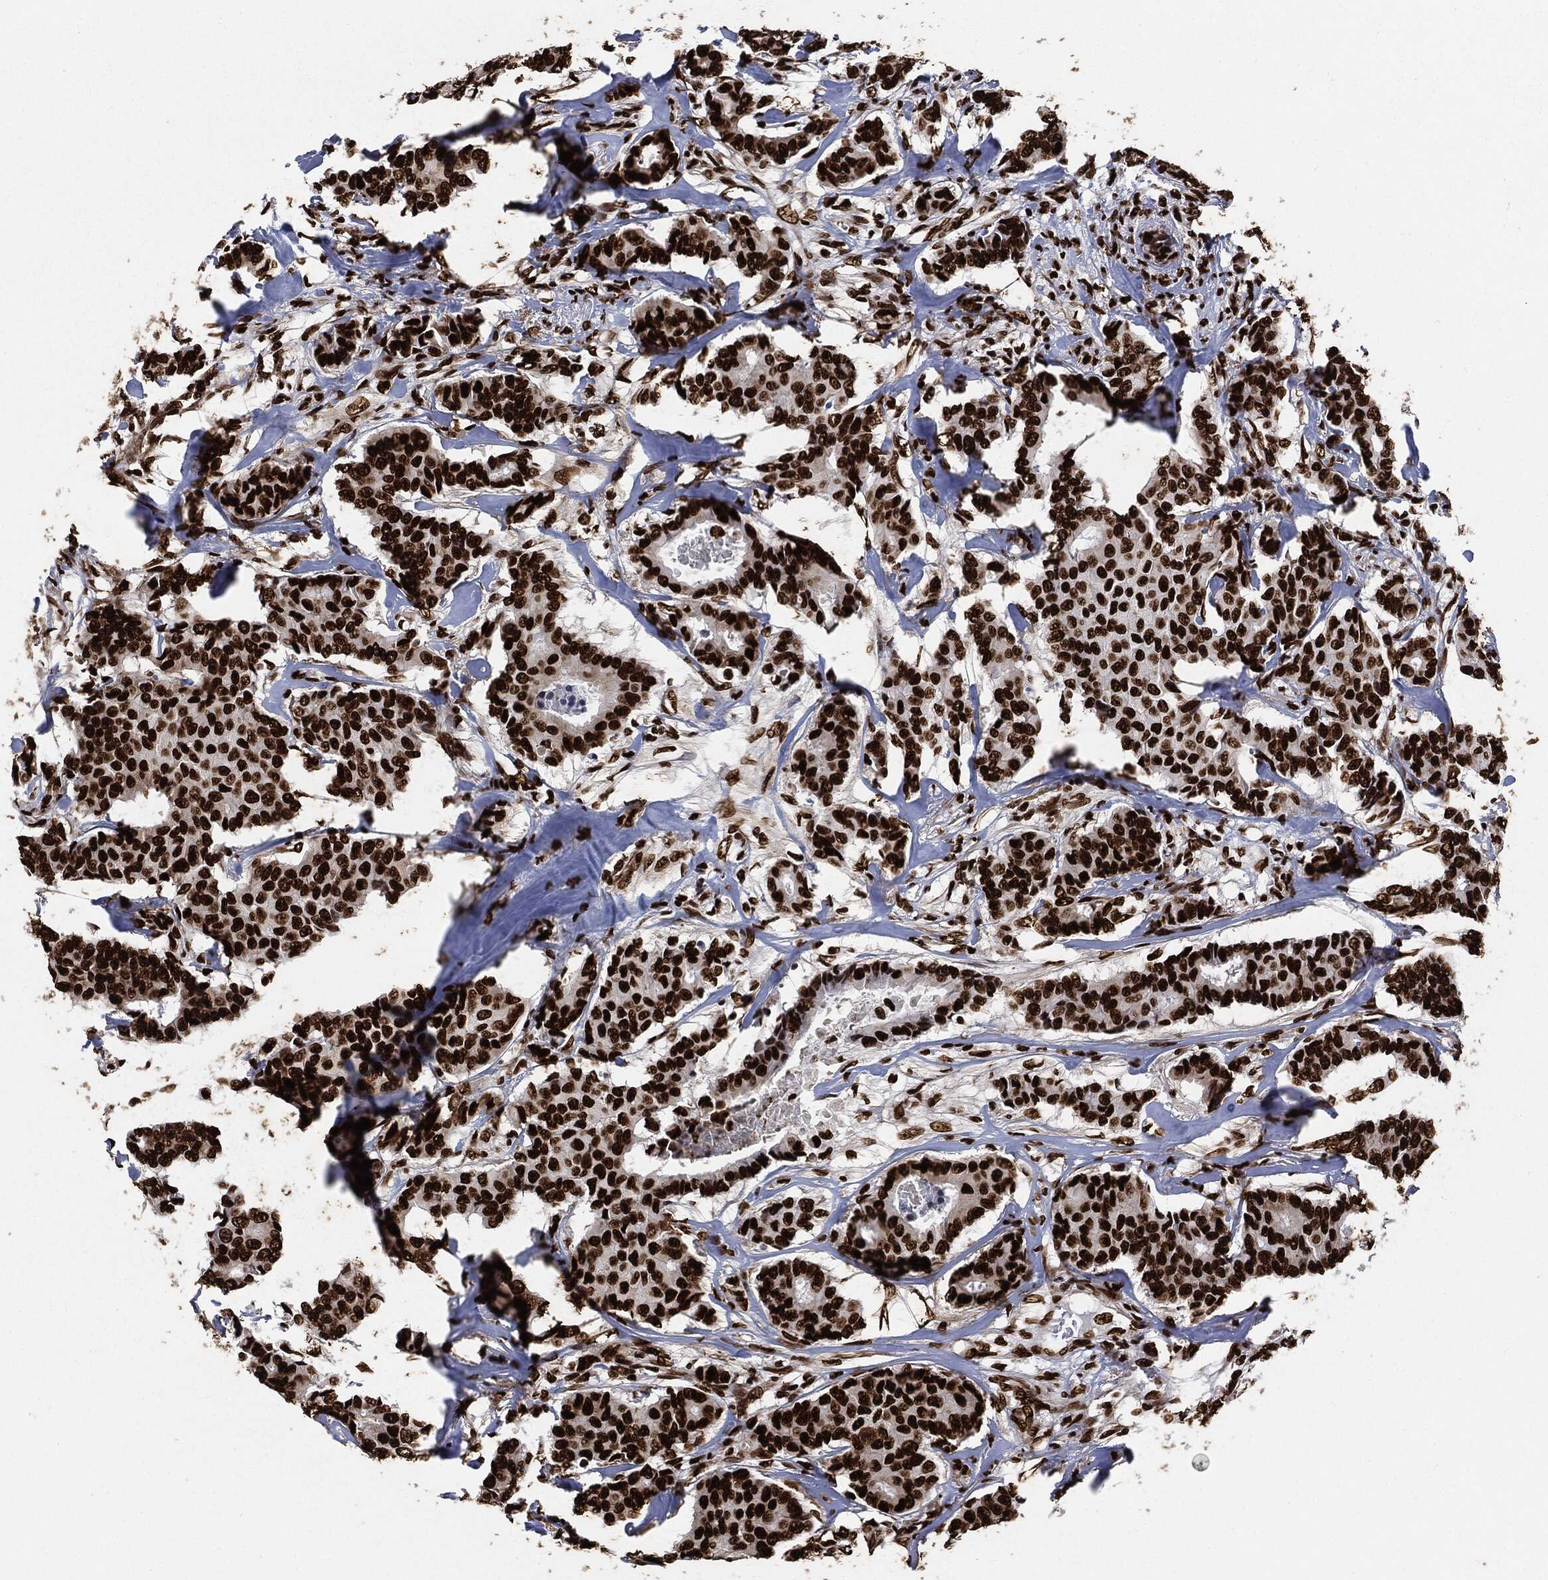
{"staining": {"intensity": "strong", "quantity": ">75%", "location": "nuclear"}, "tissue": "breast cancer", "cell_type": "Tumor cells", "image_type": "cancer", "snomed": [{"axis": "morphology", "description": "Duct carcinoma"}, {"axis": "topography", "description": "Breast"}], "caption": "Breast cancer (infiltrating ductal carcinoma) stained for a protein reveals strong nuclear positivity in tumor cells.", "gene": "RECQL", "patient": {"sex": "female", "age": 75}}